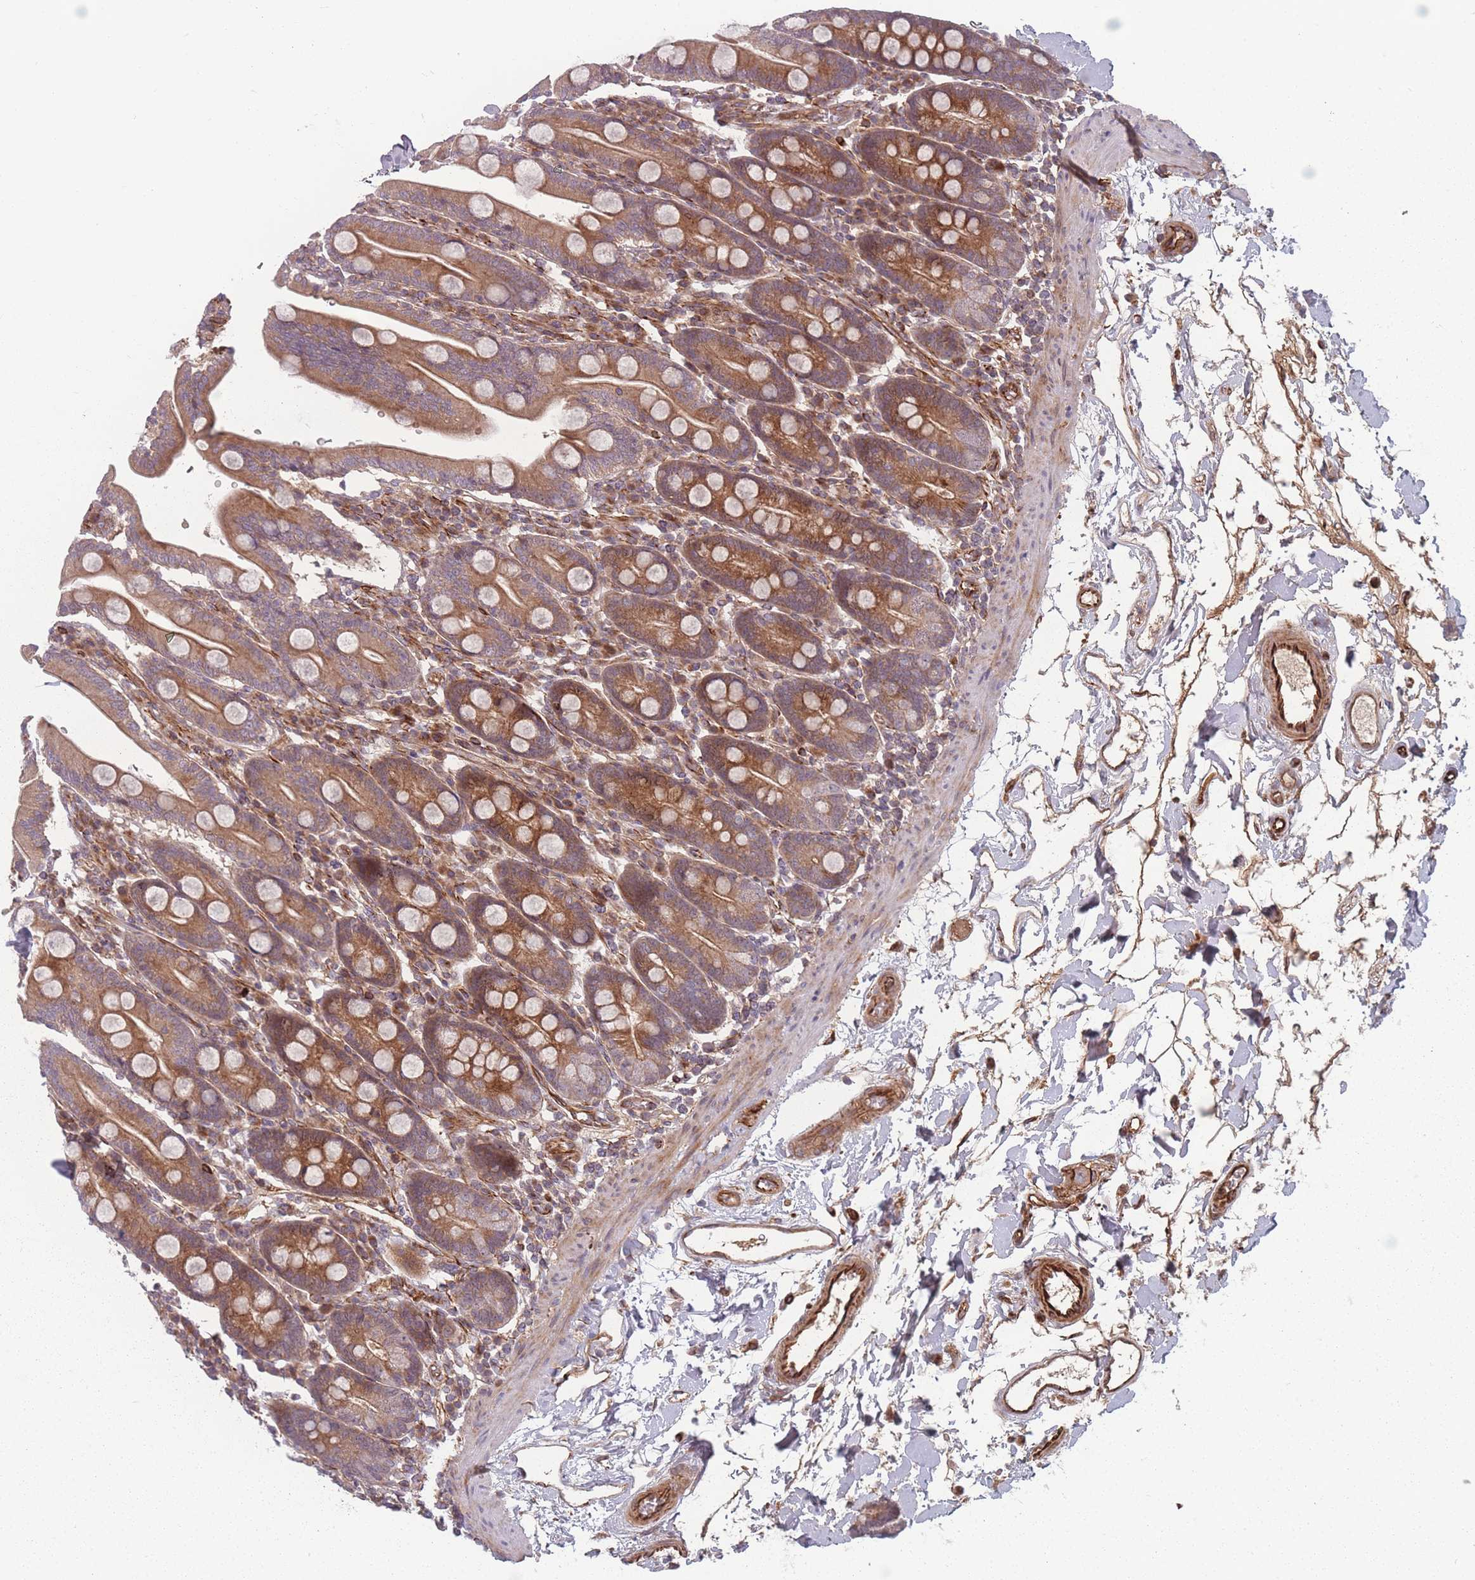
{"staining": {"intensity": "moderate", "quantity": ">75%", "location": "cytoplasmic/membranous"}, "tissue": "duodenum", "cell_type": "Glandular cells", "image_type": "normal", "snomed": [{"axis": "morphology", "description": "Normal tissue, NOS"}, {"axis": "topography", "description": "Duodenum"}], "caption": "Protein staining of benign duodenum demonstrates moderate cytoplasmic/membranous staining in about >75% of glandular cells. (DAB (3,3'-diaminobenzidine) = brown stain, brightfield microscopy at high magnification).", "gene": "EEF1AKMT2", "patient": {"sex": "male", "age": 35}}